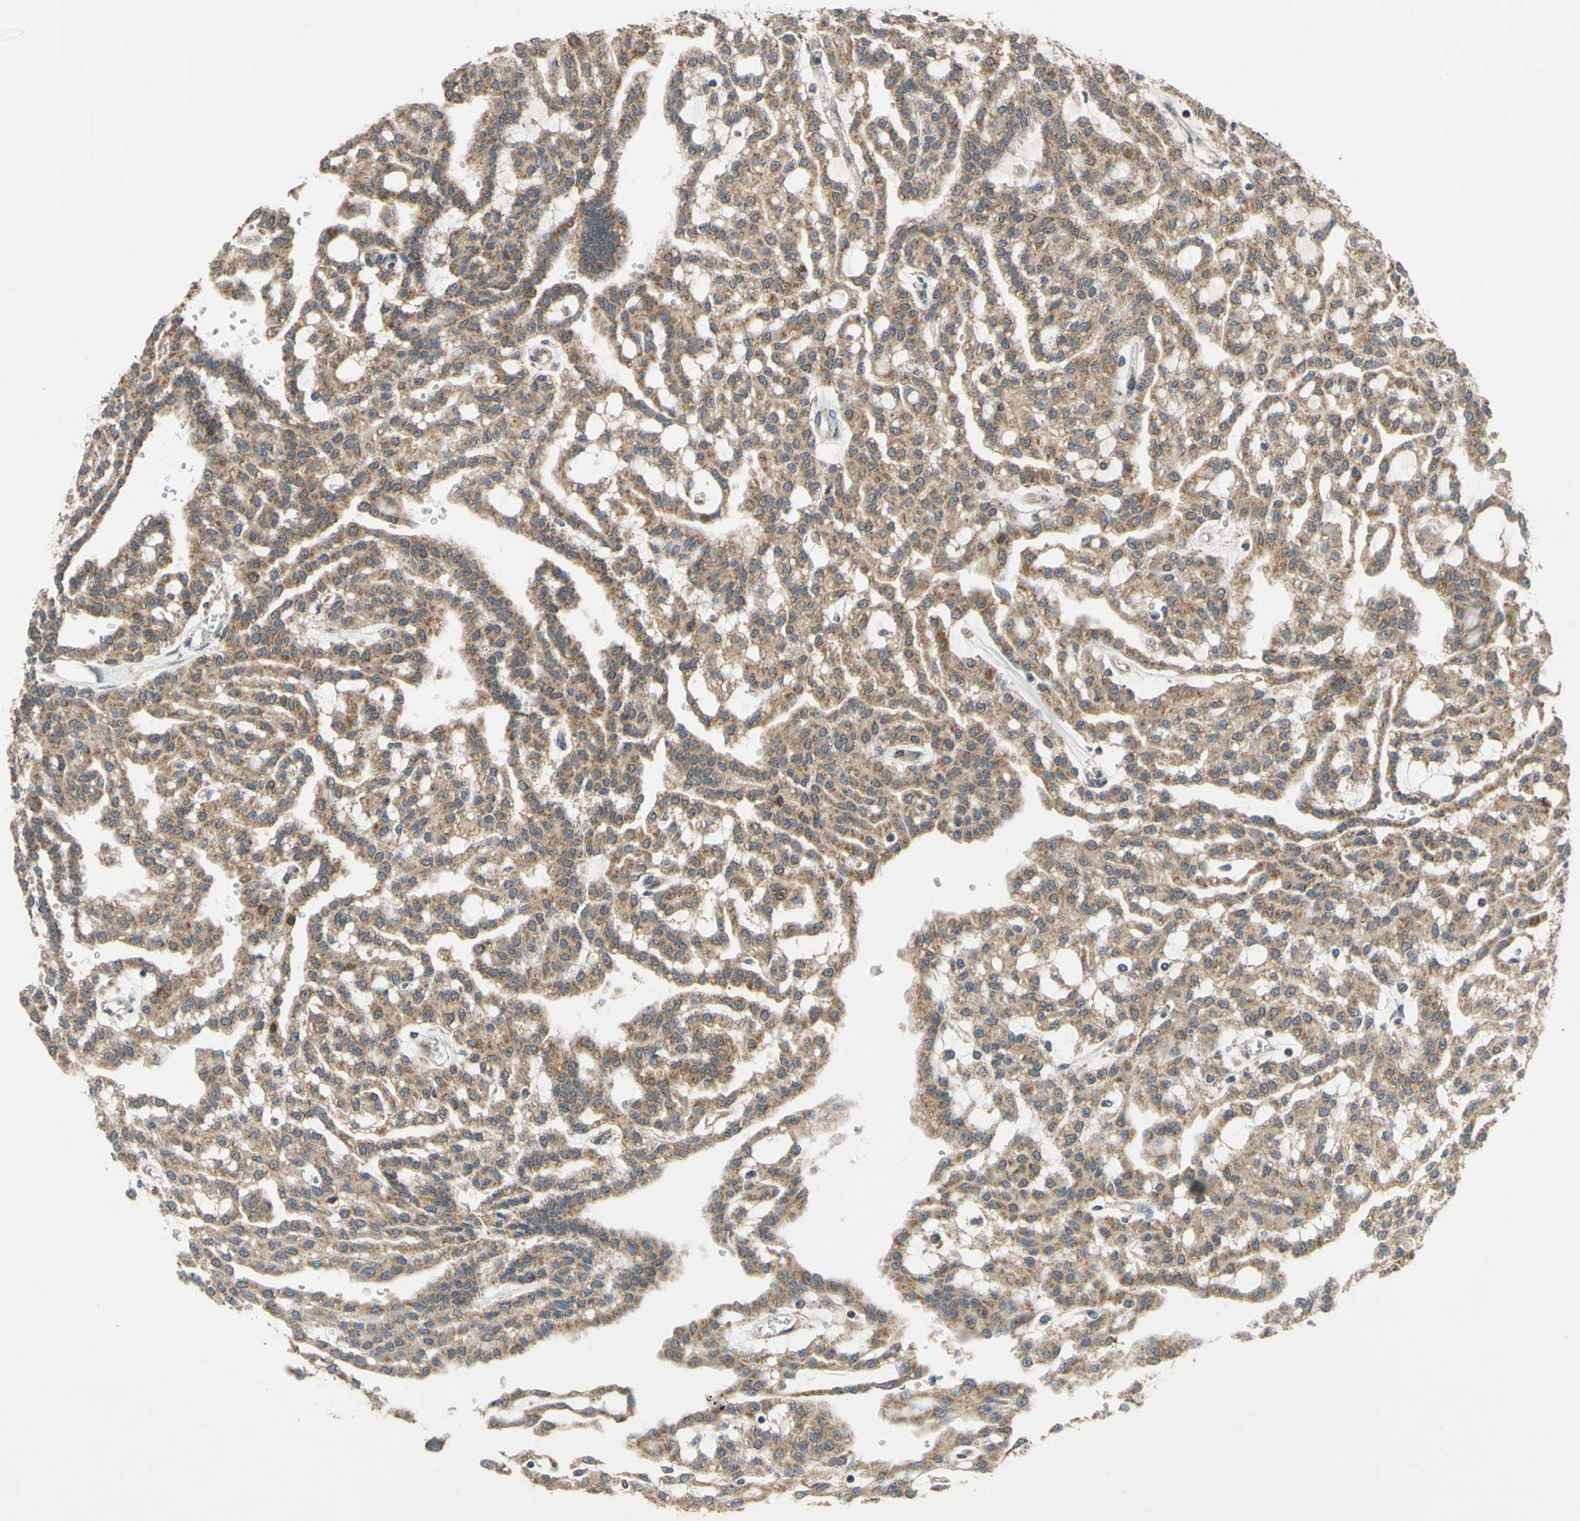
{"staining": {"intensity": "moderate", "quantity": ">75%", "location": "cytoplasmic/membranous"}, "tissue": "renal cancer", "cell_type": "Tumor cells", "image_type": "cancer", "snomed": [{"axis": "morphology", "description": "Adenocarcinoma, NOS"}, {"axis": "topography", "description": "Kidney"}], "caption": "Human renal adenocarcinoma stained with a brown dye reveals moderate cytoplasmic/membranous positive expression in approximately >75% of tumor cells.", "gene": "CD164", "patient": {"sex": "male", "age": 63}}